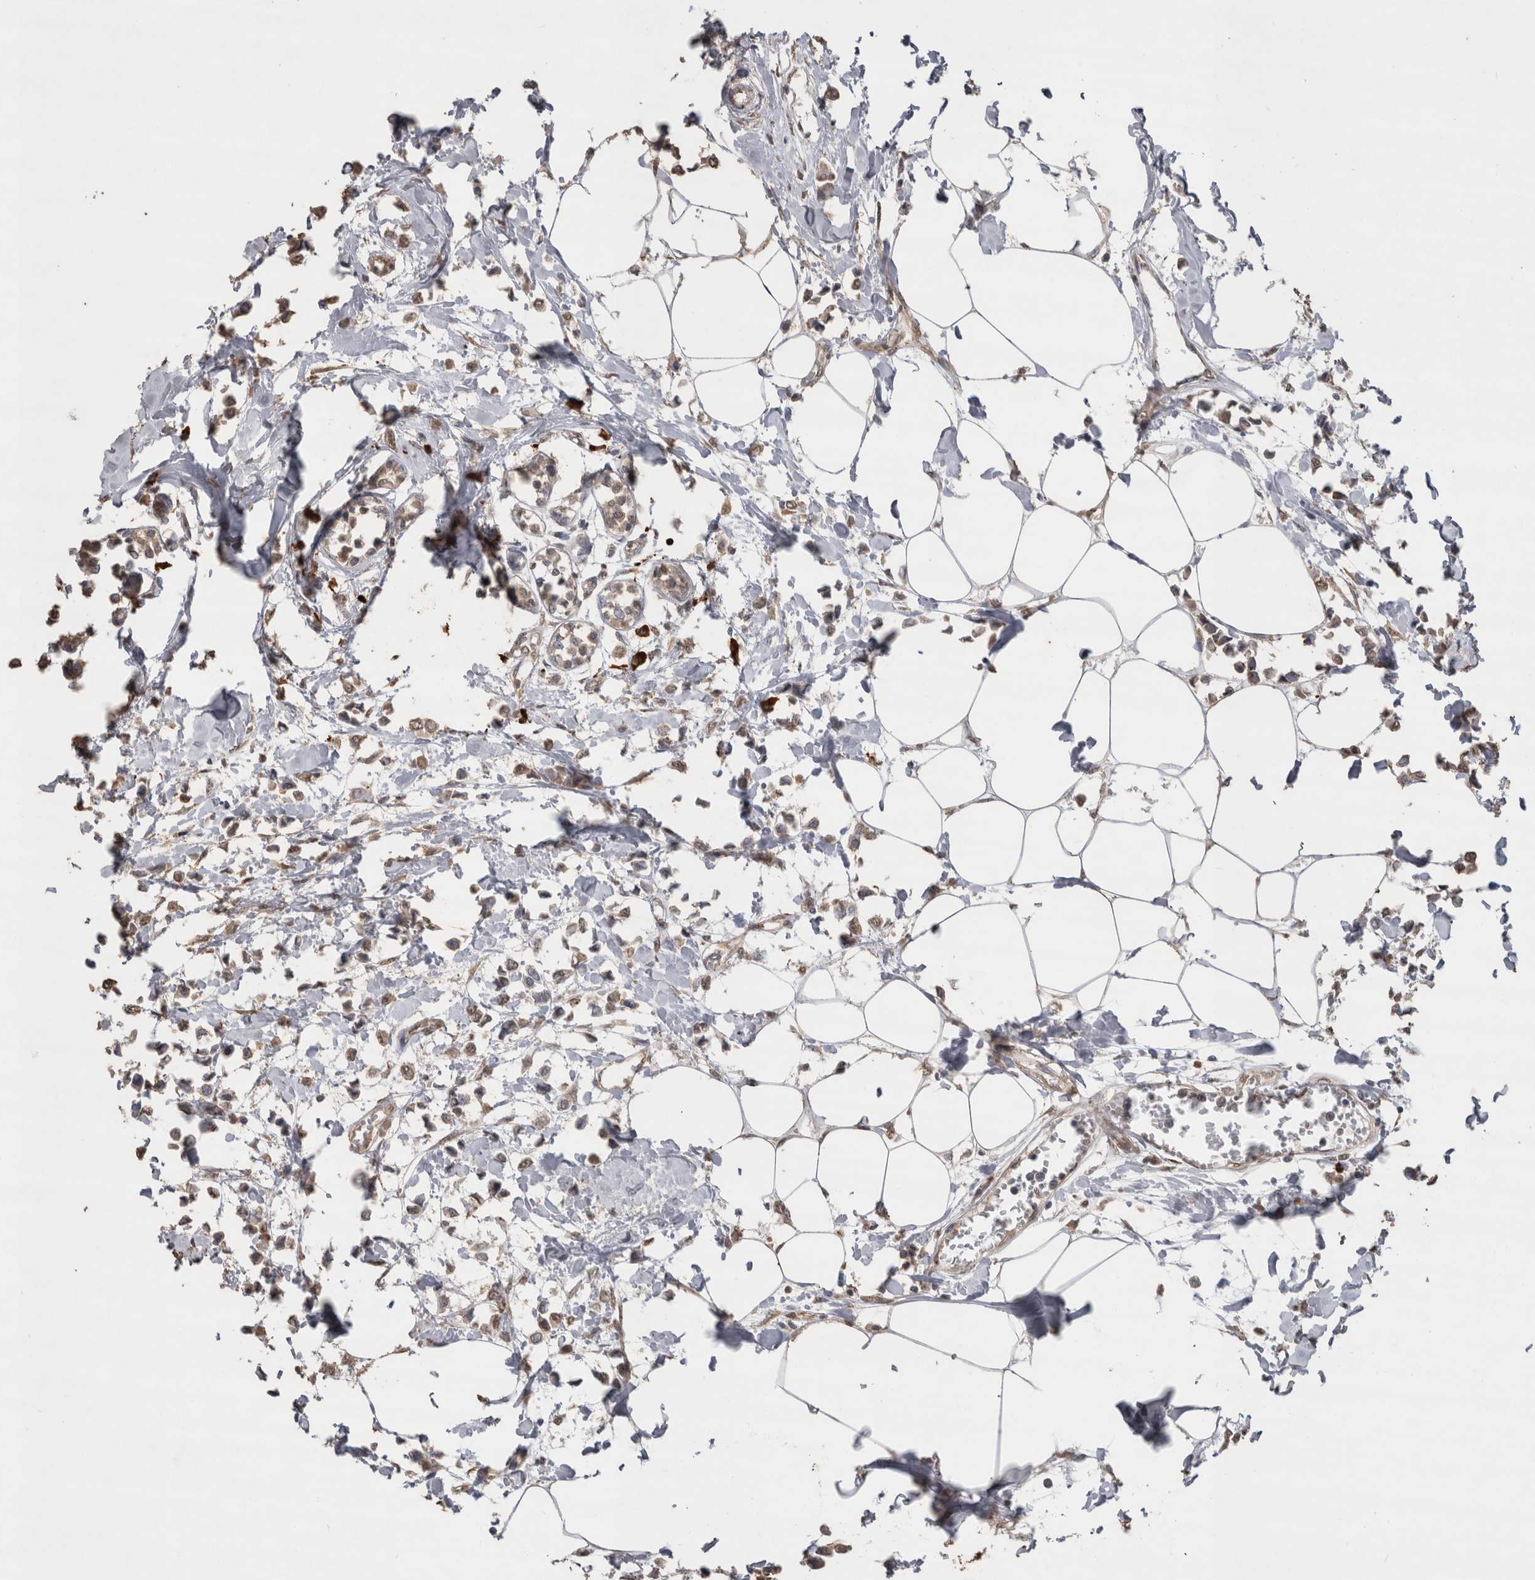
{"staining": {"intensity": "weak", "quantity": ">75%", "location": "cytoplasmic/membranous,nuclear"}, "tissue": "breast cancer", "cell_type": "Tumor cells", "image_type": "cancer", "snomed": [{"axis": "morphology", "description": "Lobular carcinoma"}, {"axis": "topography", "description": "Breast"}], "caption": "Immunohistochemical staining of human breast cancer (lobular carcinoma) reveals low levels of weak cytoplasmic/membranous and nuclear expression in about >75% of tumor cells.", "gene": "CRELD2", "patient": {"sex": "female", "age": 51}}